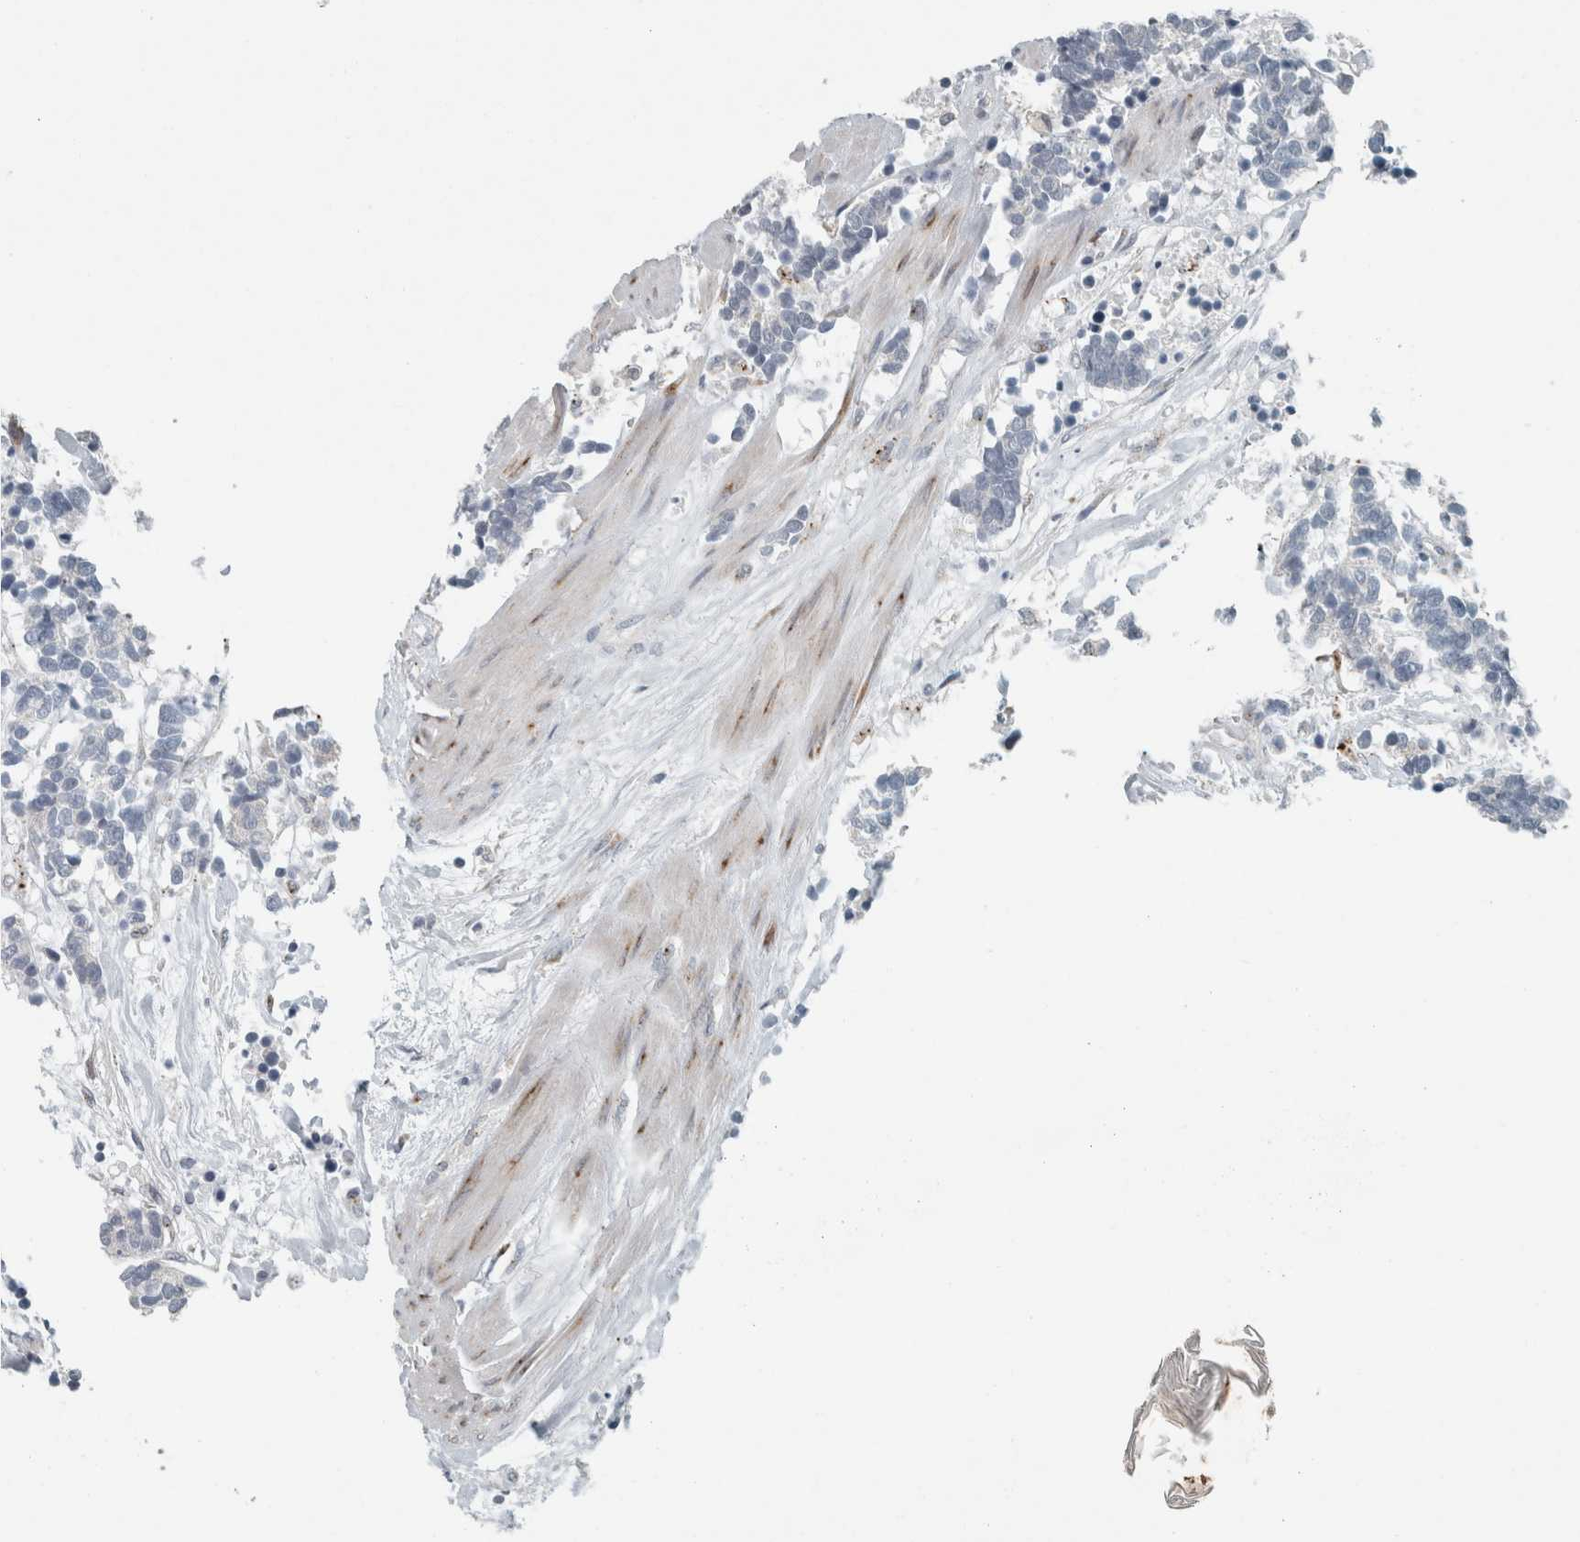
{"staining": {"intensity": "negative", "quantity": "none", "location": "none"}, "tissue": "carcinoid", "cell_type": "Tumor cells", "image_type": "cancer", "snomed": [{"axis": "morphology", "description": "Carcinoma, NOS"}, {"axis": "morphology", "description": "Carcinoid, malignant, NOS"}, {"axis": "topography", "description": "Urinary bladder"}], "caption": "Malignant carcinoid was stained to show a protein in brown. There is no significant expression in tumor cells.", "gene": "KIF1C", "patient": {"sex": "male", "age": 57}}